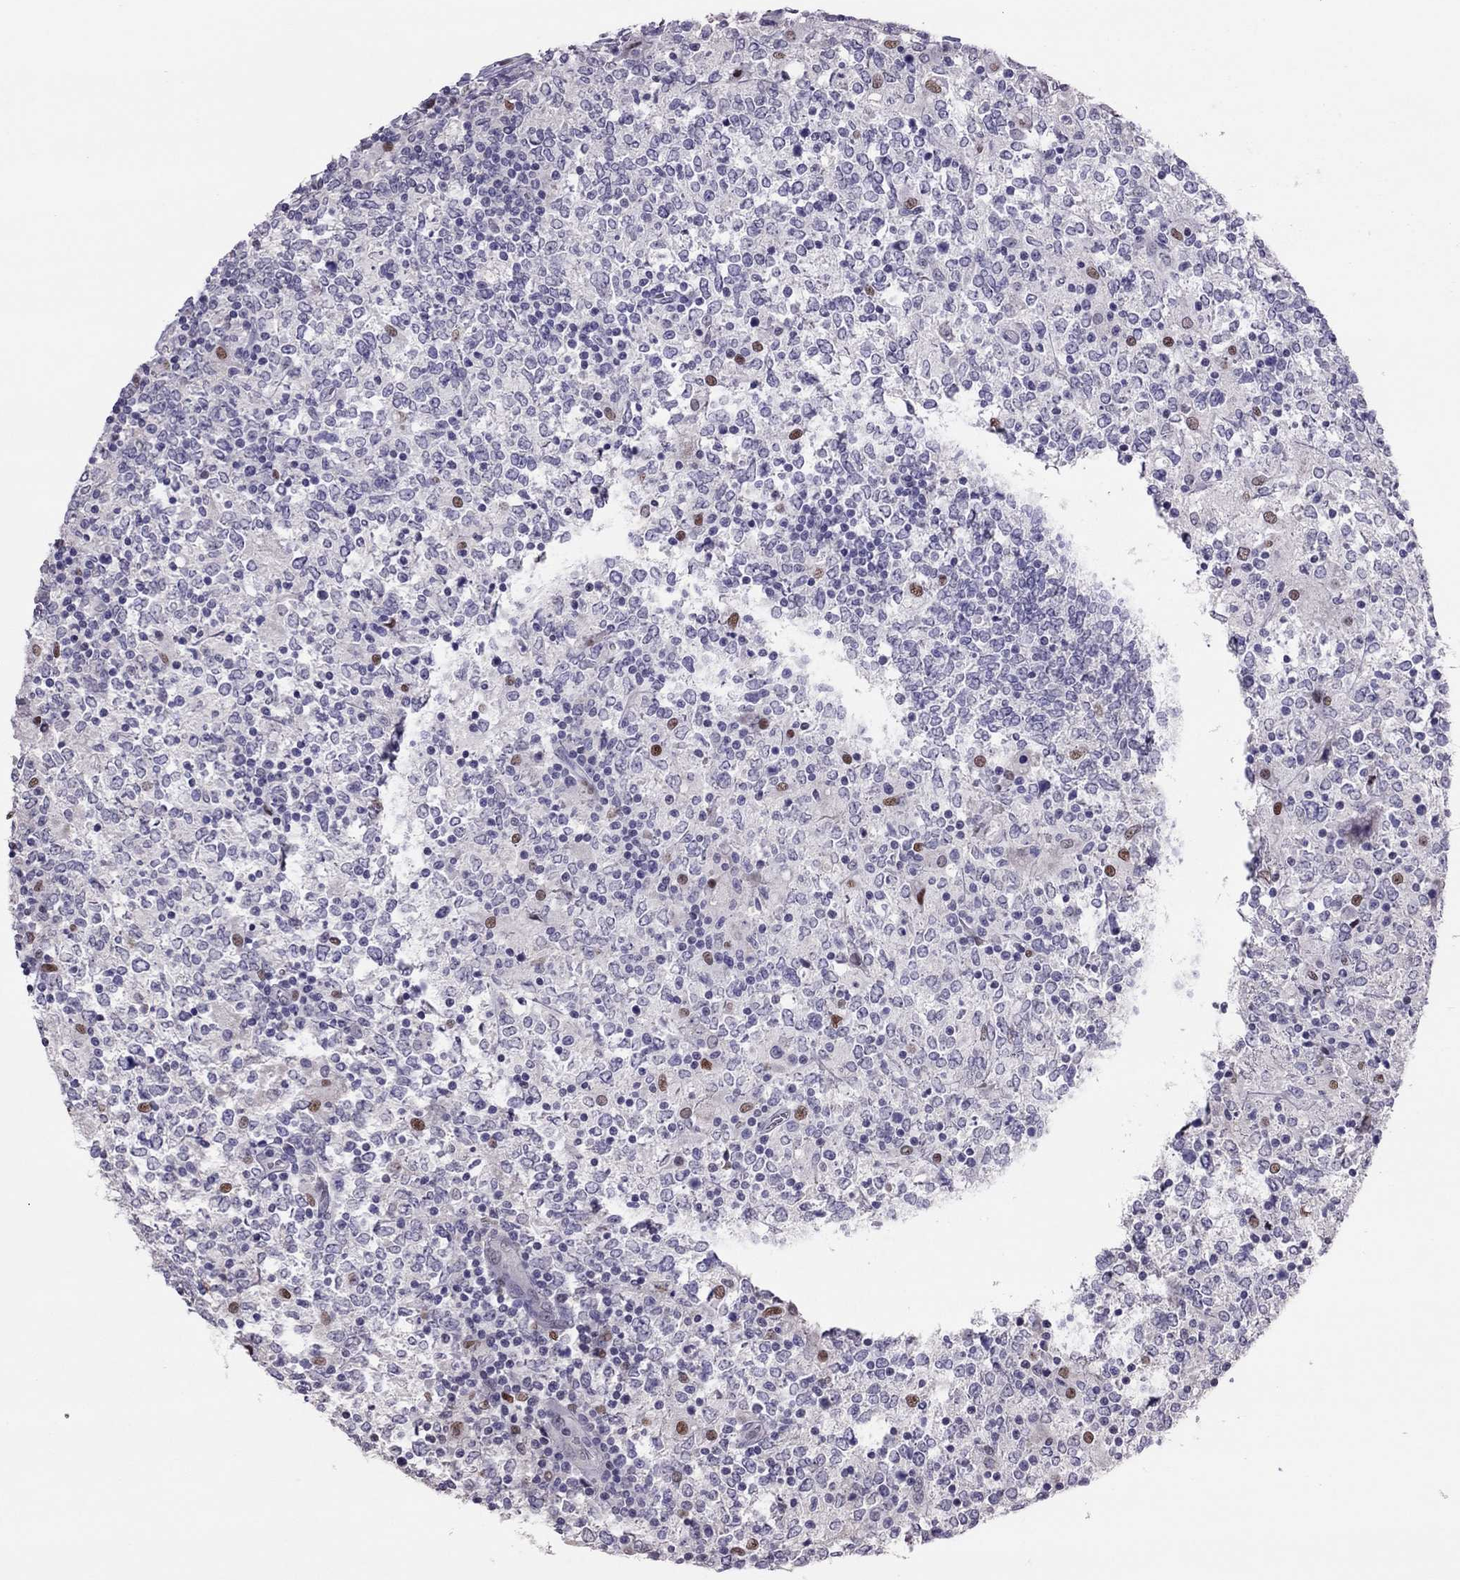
{"staining": {"intensity": "negative", "quantity": "none", "location": "none"}, "tissue": "lymphoma", "cell_type": "Tumor cells", "image_type": "cancer", "snomed": [{"axis": "morphology", "description": "Malignant lymphoma, non-Hodgkin's type, High grade"}, {"axis": "topography", "description": "Lymph node"}], "caption": "Tumor cells are negative for brown protein staining in high-grade malignant lymphoma, non-Hodgkin's type.", "gene": "SPINT3", "patient": {"sex": "female", "age": 84}}